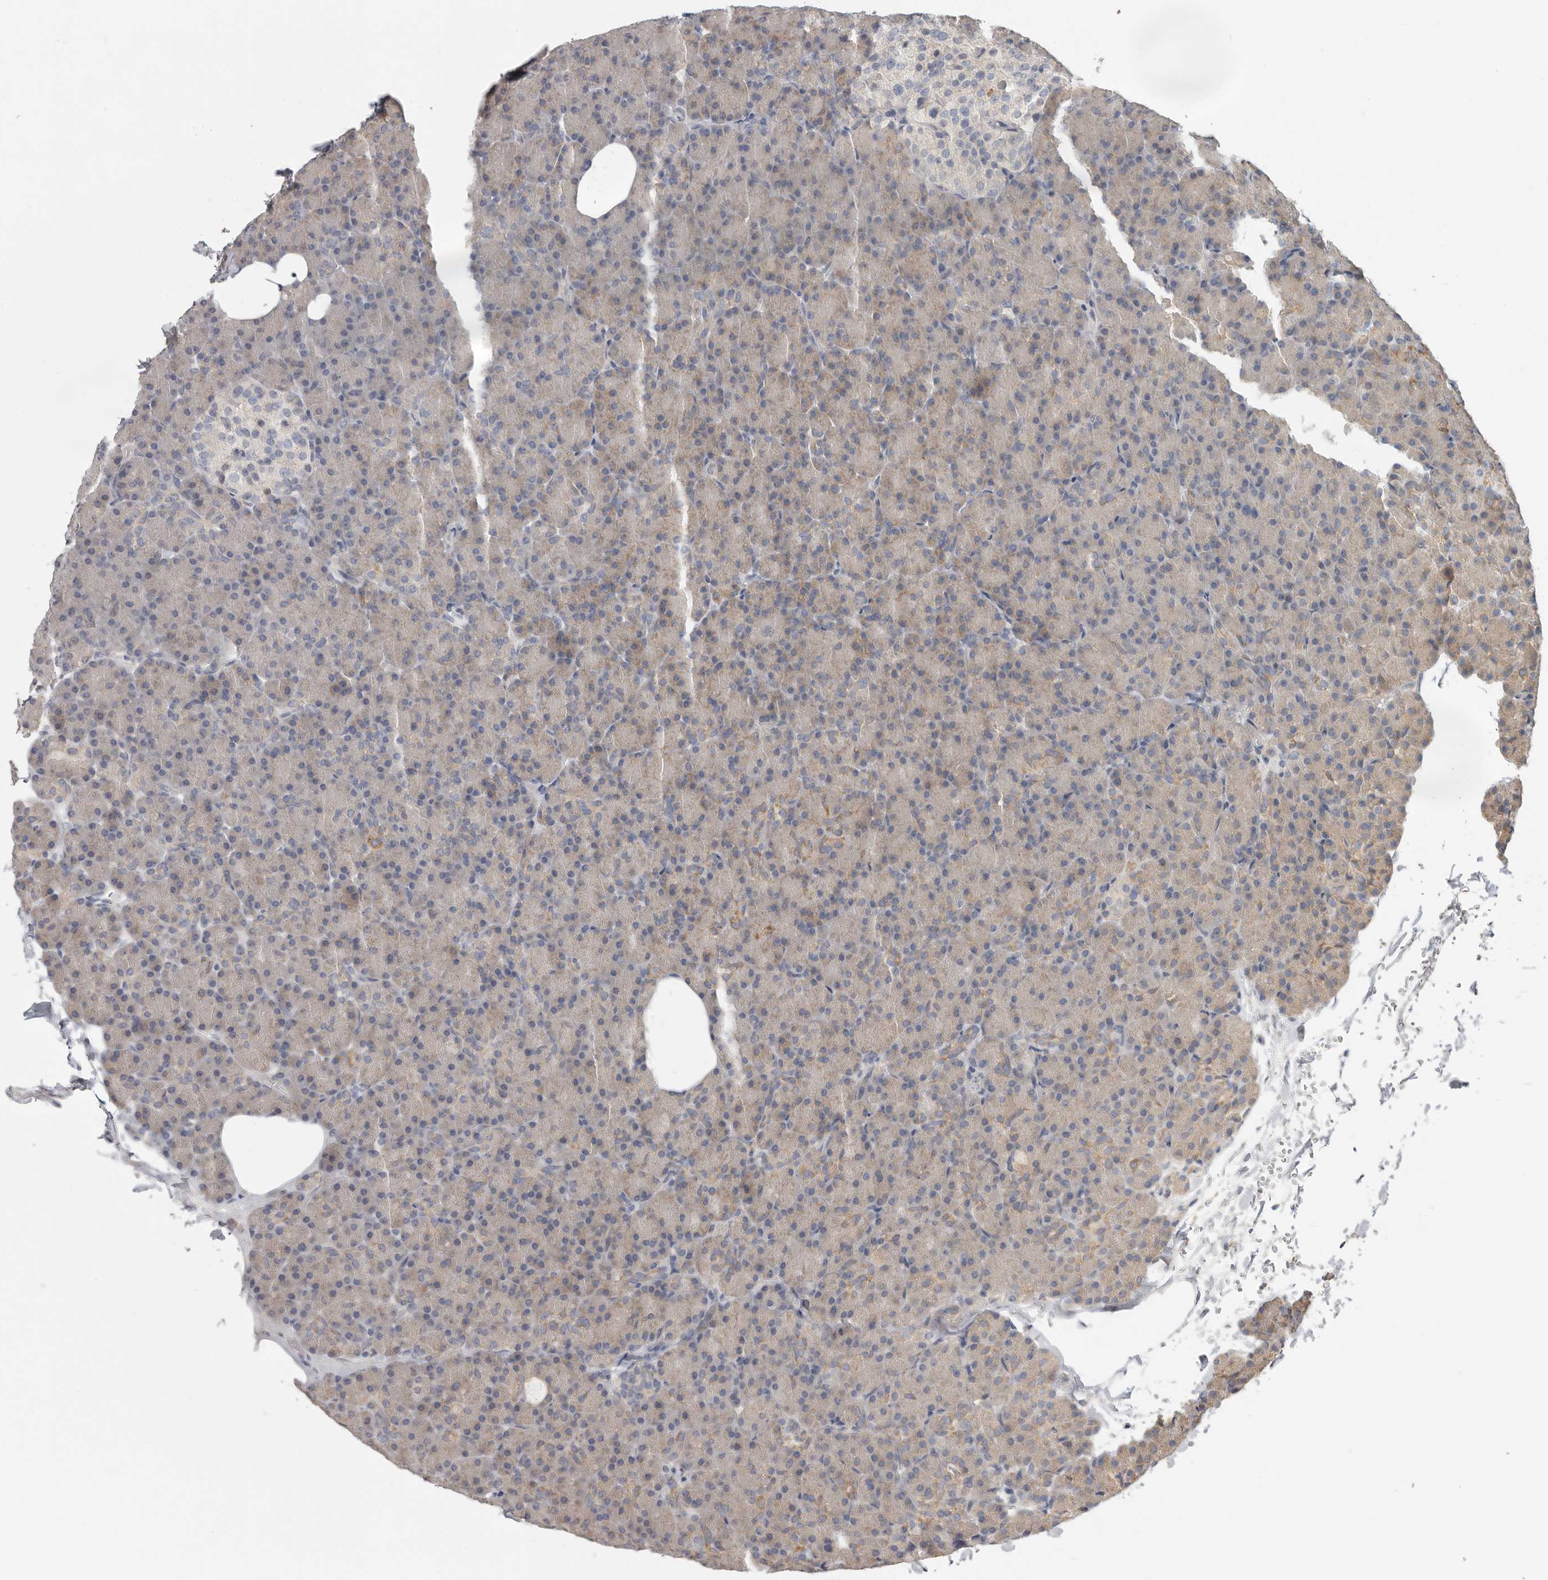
{"staining": {"intensity": "weak", "quantity": "25%-75%", "location": "cytoplasmic/membranous"}, "tissue": "pancreas", "cell_type": "Exocrine glandular cells", "image_type": "normal", "snomed": [{"axis": "morphology", "description": "Normal tissue, NOS"}, {"axis": "topography", "description": "Pancreas"}], "caption": "Protein expression analysis of unremarkable pancreas displays weak cytoplasmic/membranous positivity in approximately 25%-75% of exocrine glandular cells.", "gene": "UNK", "patient": {"sex": "female", "age": 43}}